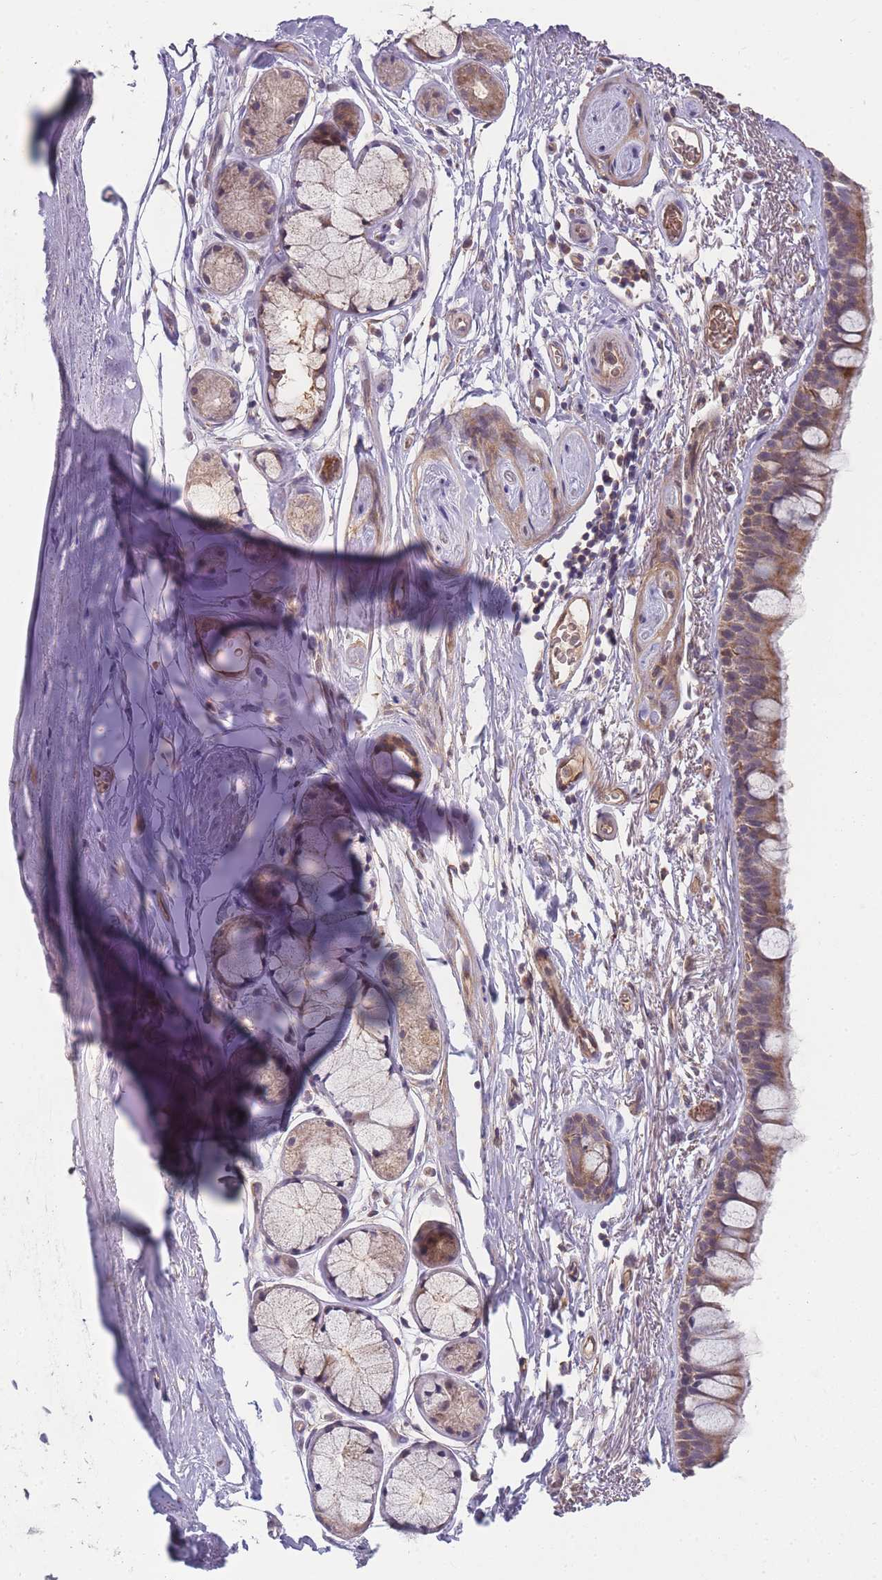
{"staining": {"intensity": "negative", "quantity": "none", "location": "none"}, "tissue": "adipose tissue", "cell_type": "Adipocytes", "image_type": "normal", "snomed": [{"axis": "morphology", "description": "Normal tissue, NOS"}, {"axis": "topography", "description": "Lymph node"}, {"axis": "topography", "description": "Bronchus"}], "caption": "An IHC histopathology image of normal adipose tissue is shown. There is no staining in adipocytes of adipose tissue.", "gene": "SLC35B4", "patient": {"sex": "male", "age": 63}}